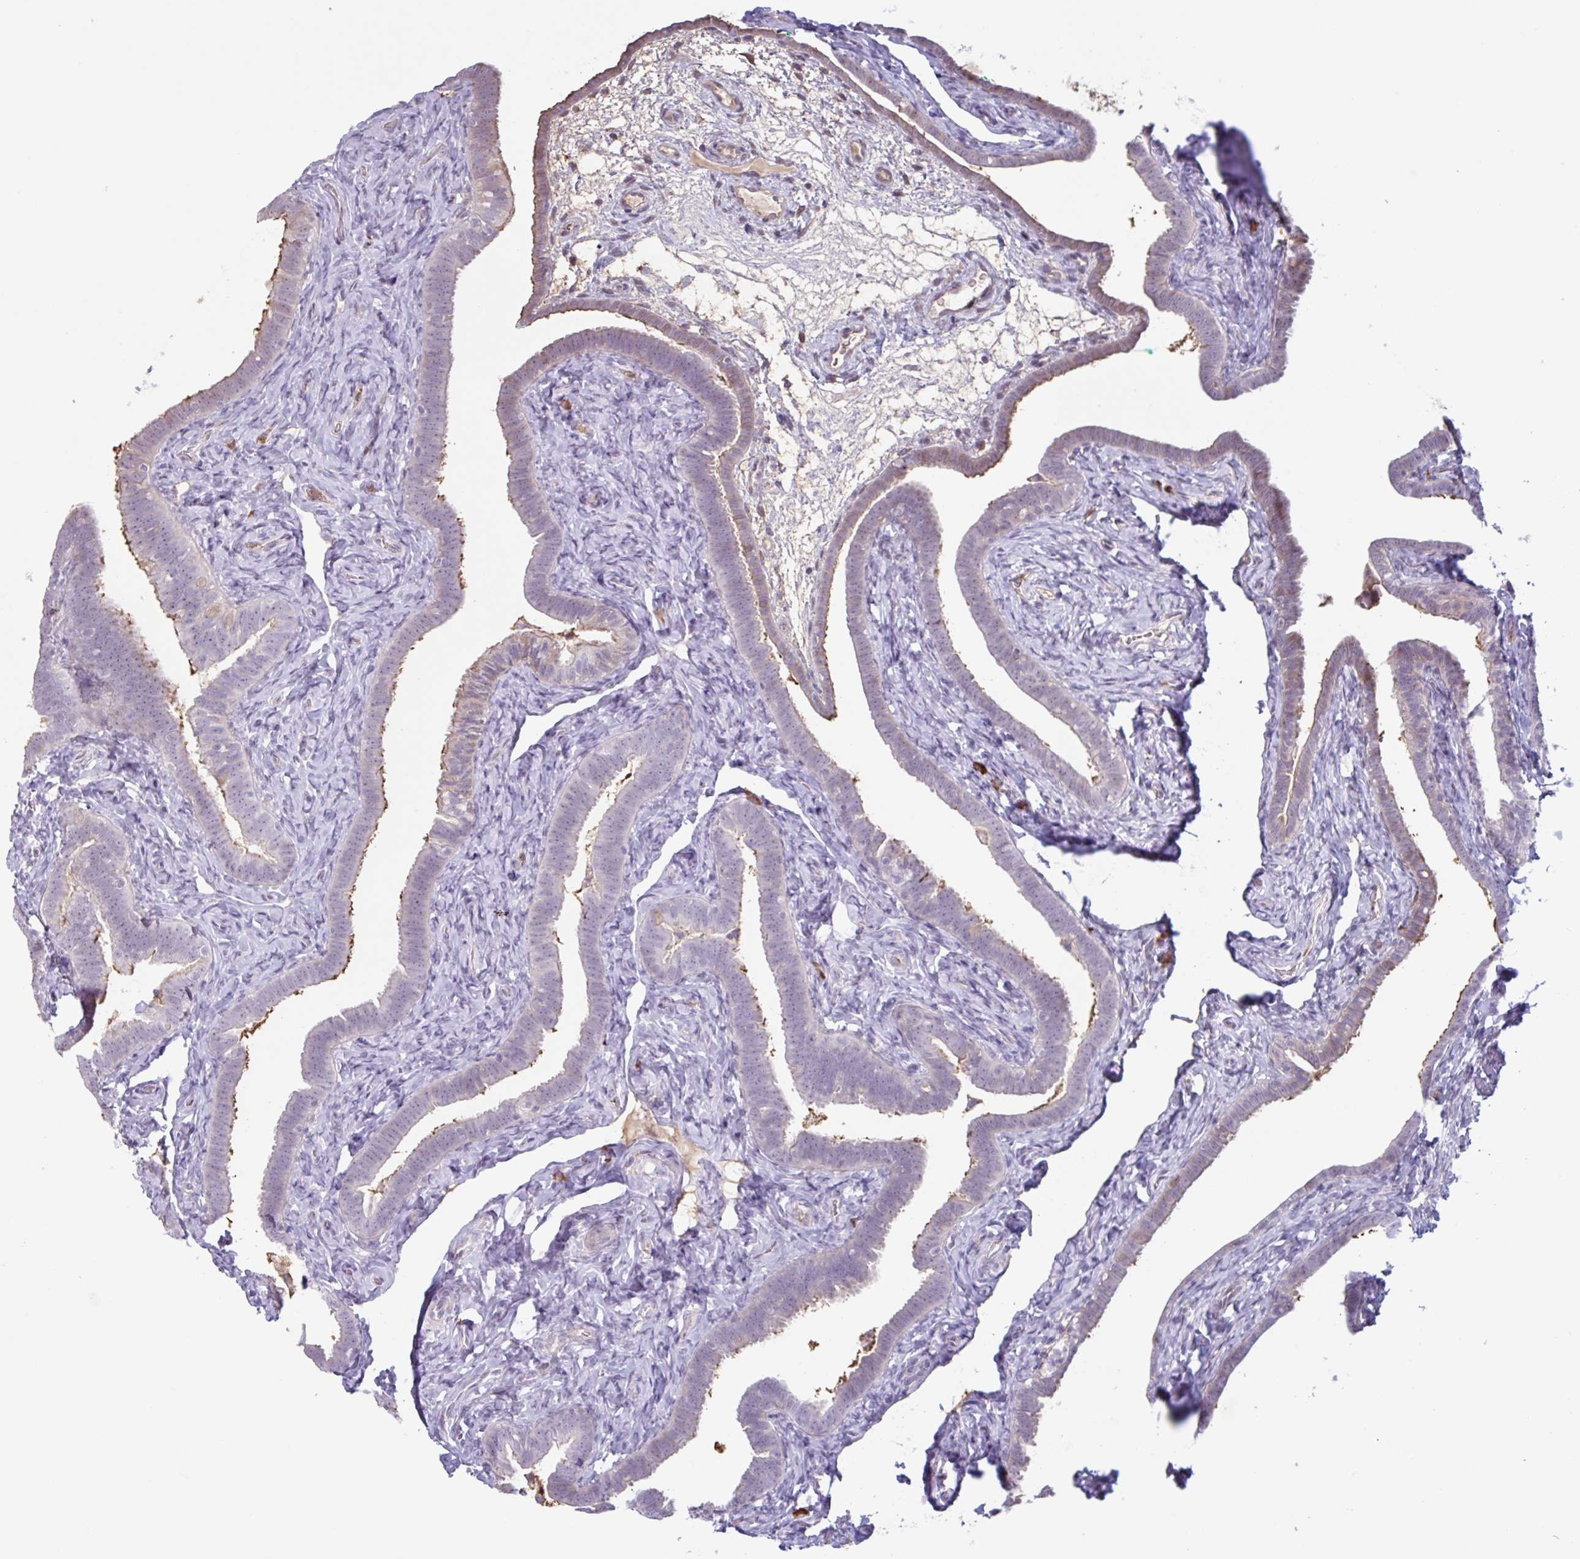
{"staining": {"intensity": "weak", "quantity": "<25%", "location": "cytoplasmic/membranous"}, "tissue": "fallopian tube", "cell_type": "Glandular cells", "image_type": "normal", "snomed": [{"axis": "morphology", "description": "Normal tissue, NOS"}, {"axis": "topography", "description": "Fallopian tube"}], "caption": "IHC histopathology image of unremarkable fallopian tube: fallopian tube stained with DAB shows no significant protein positivity in glandular cells.", "gene": "TAF1D", "patient": {"sex": "female", "age": 69}}